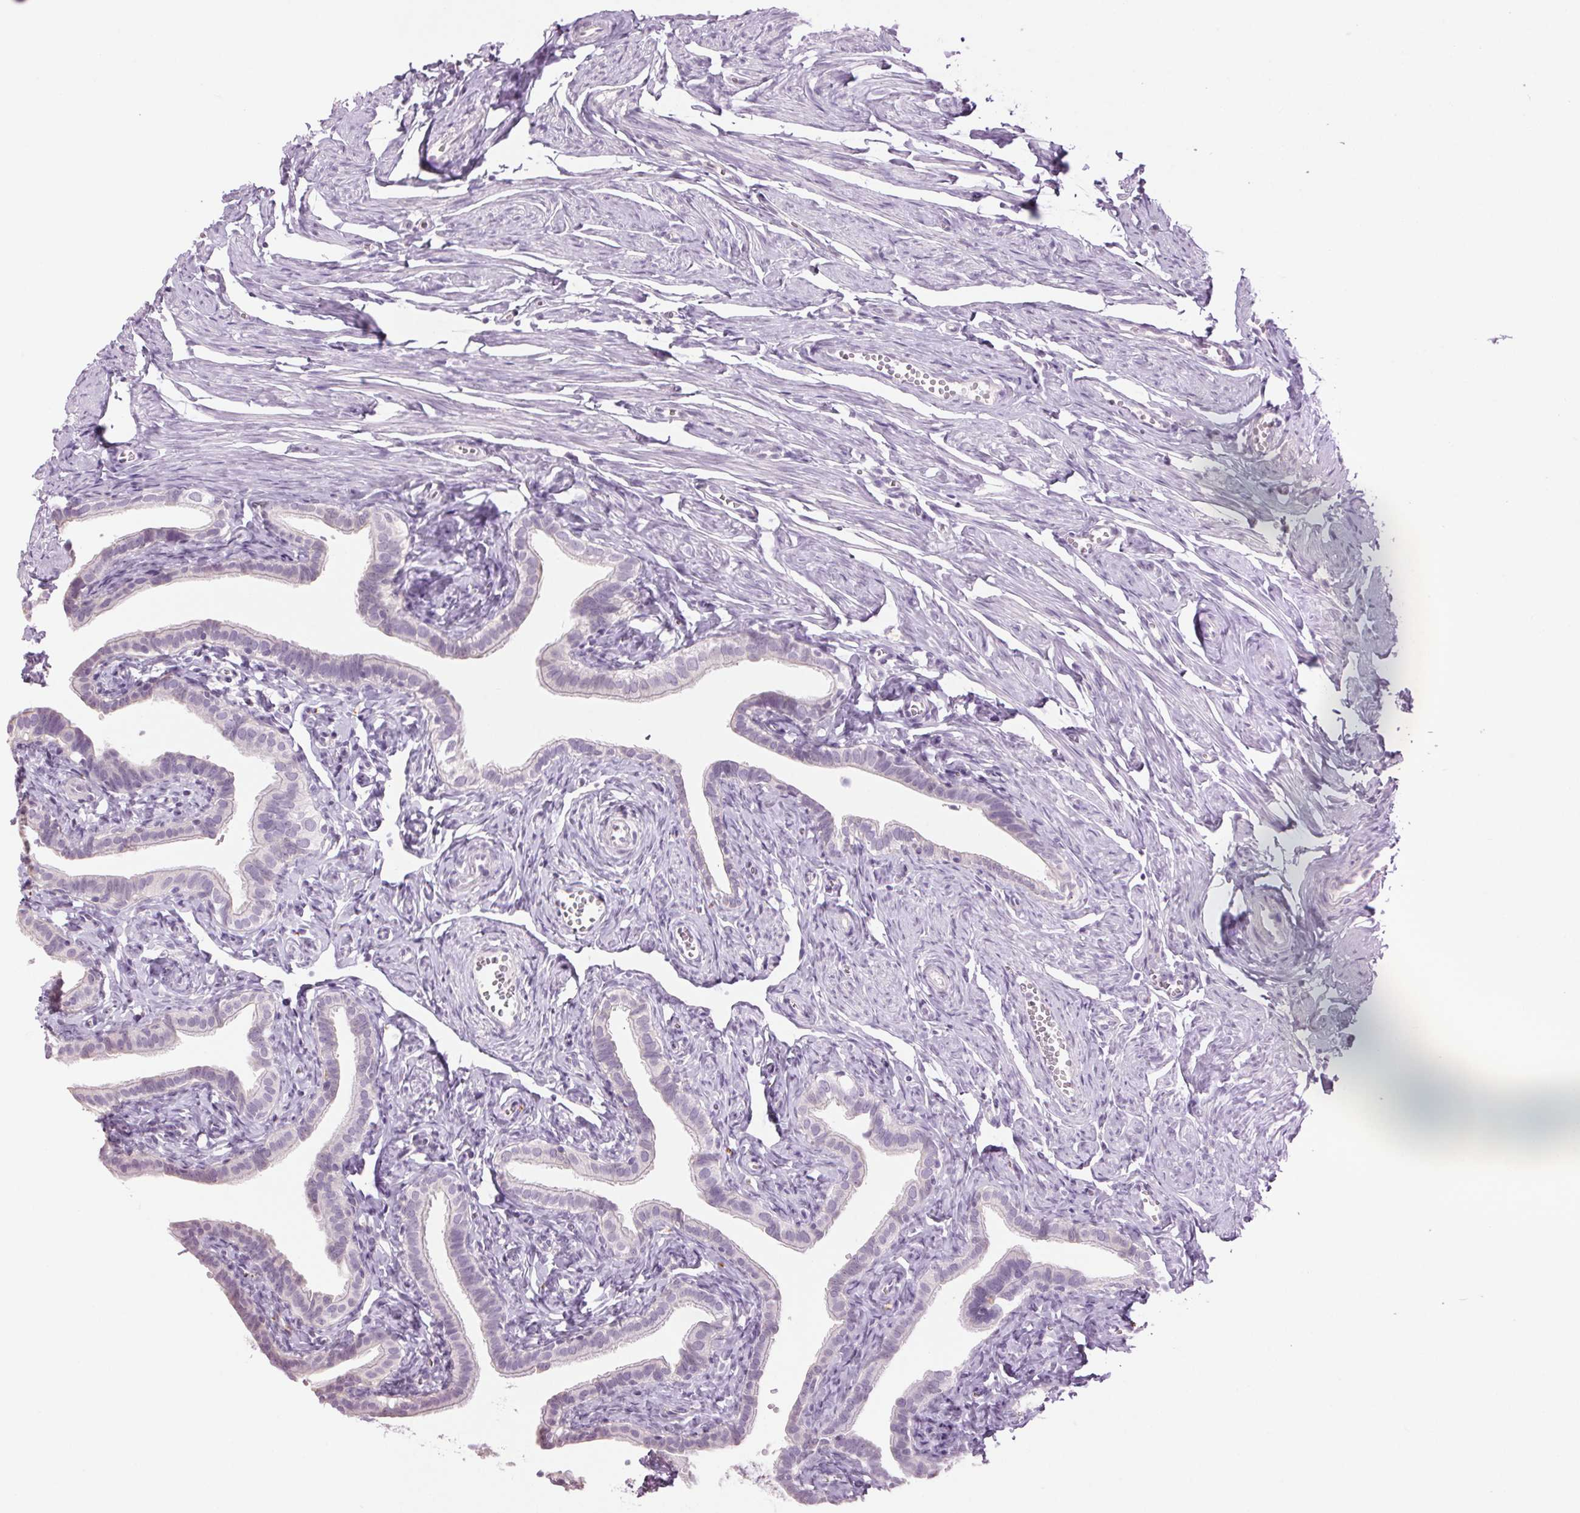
{"staining": {"intensity": "negative", "quantity": "none", "location": "none"}, "tissue": "fallopian tube", "cell_type": "Glandular cells", "image_type": "normal", "snomed": [{"axis": "morphology", "description": "Normal tissue, NOS"}, {"axis": "topography", "description": "Fallopian tube"}], "caption": "Normal fallopian tube was stained to show a protein in brown. There is no significant staining in glandular cells. (DAB IHC with hematoxylin counter stain).", "gene": "MPO", "patient": {"sex": "female", "age": 41}}